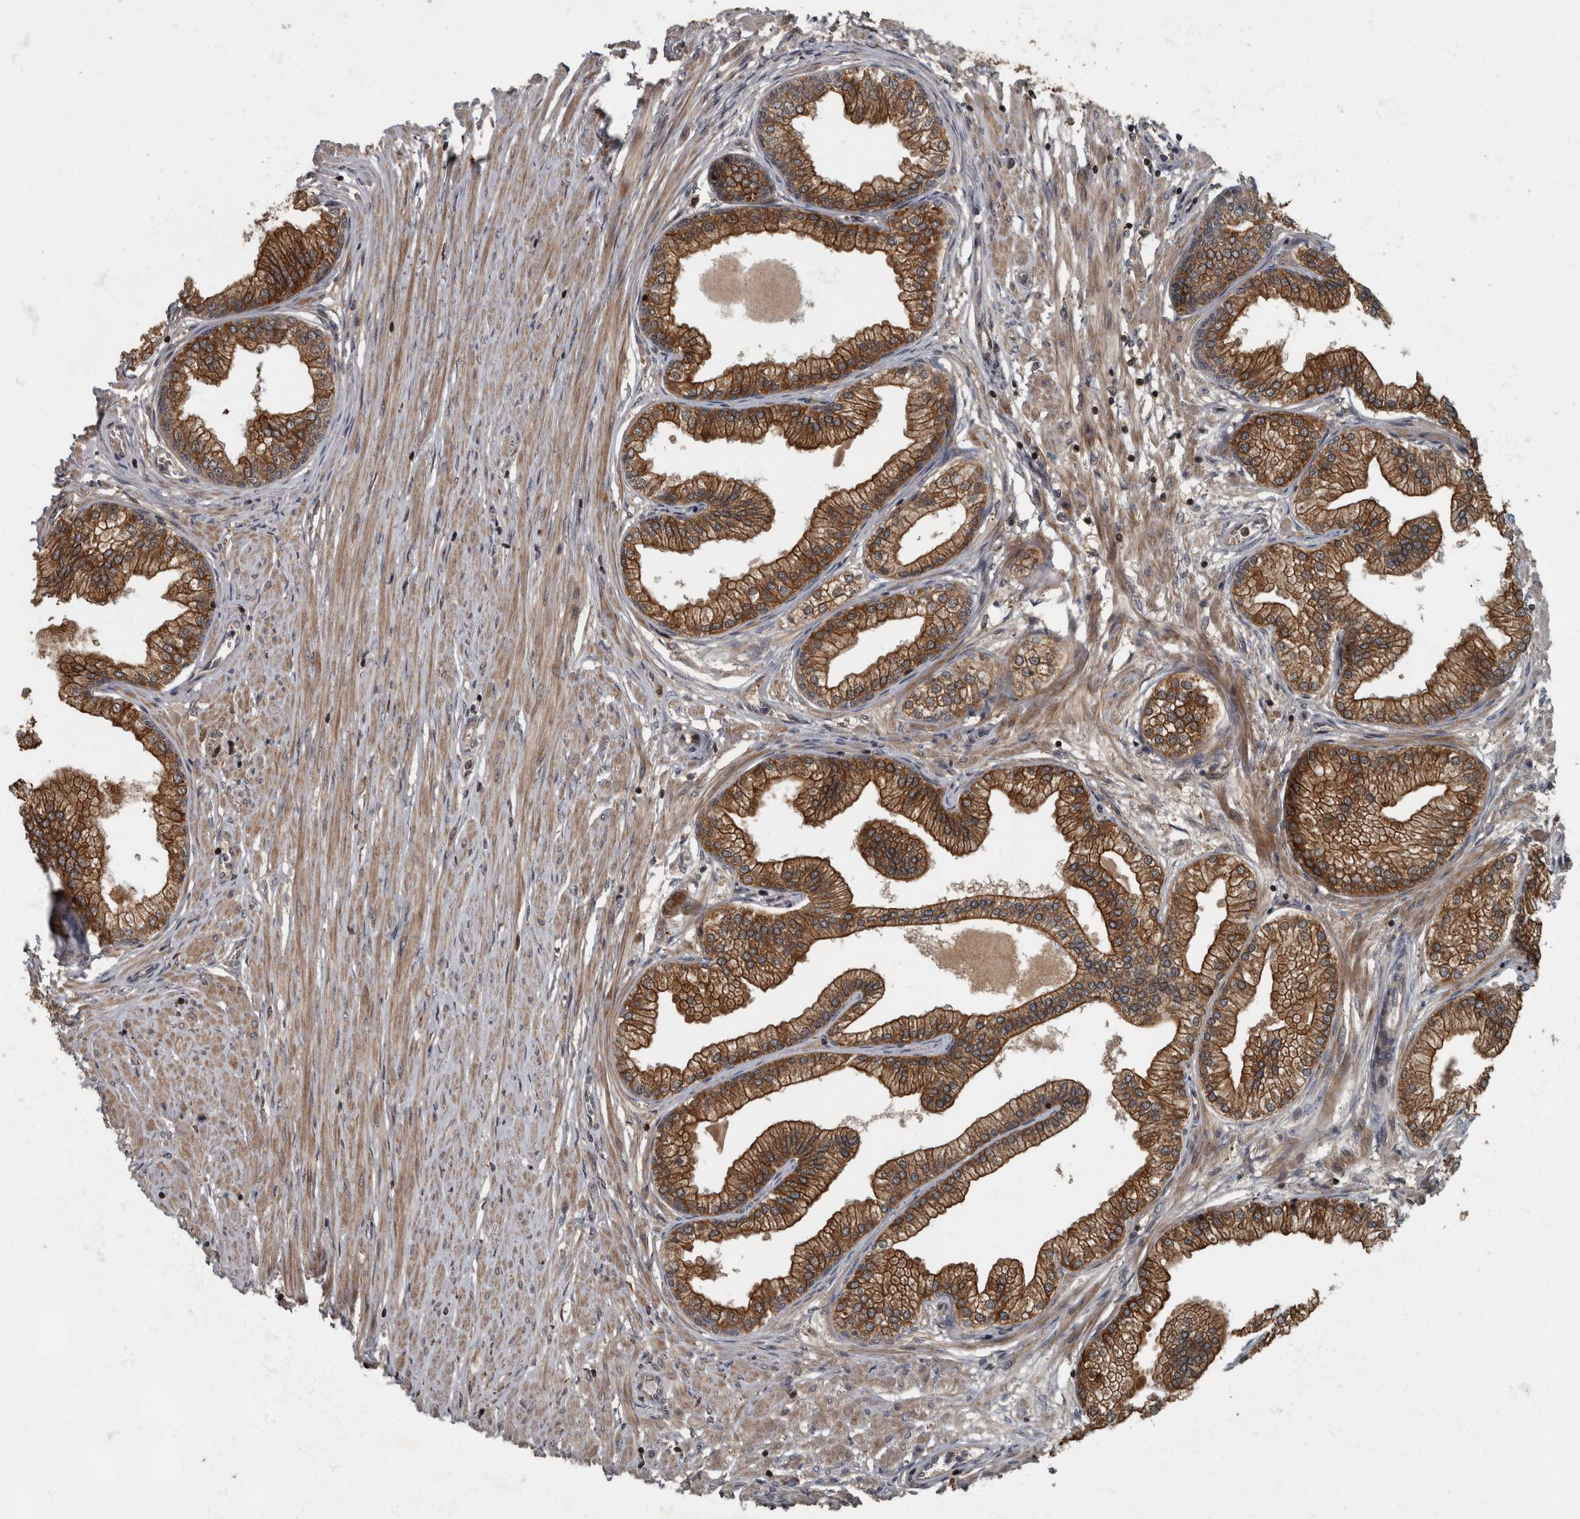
{"staining": {"intensity": "strong", "quantity": ">75%", "location": "cytoplasmic/membranous"}, "tissue": "prostate", "cell_type": "Glandular cells", "image_type": "normal", "snomed": [{"axis": "morphology", "description": "Normal tissue, NOS"}, {"axis": "morphology", "description": "Urothelial carcinoma, Low grade"}, {"axis": "topography", "description": "Urinary bladder"}, {"axis": "topography", "description": "Prostate"}], "caption": "Glandular cells display strong cytoplasmic/membranous staining in about >75% of cells in benign prostate. (Brightfield microscopy of DAB IHC at high magnification).", "gene": "RABGGTB", "patient": {"sex": "male", "age": 60}}